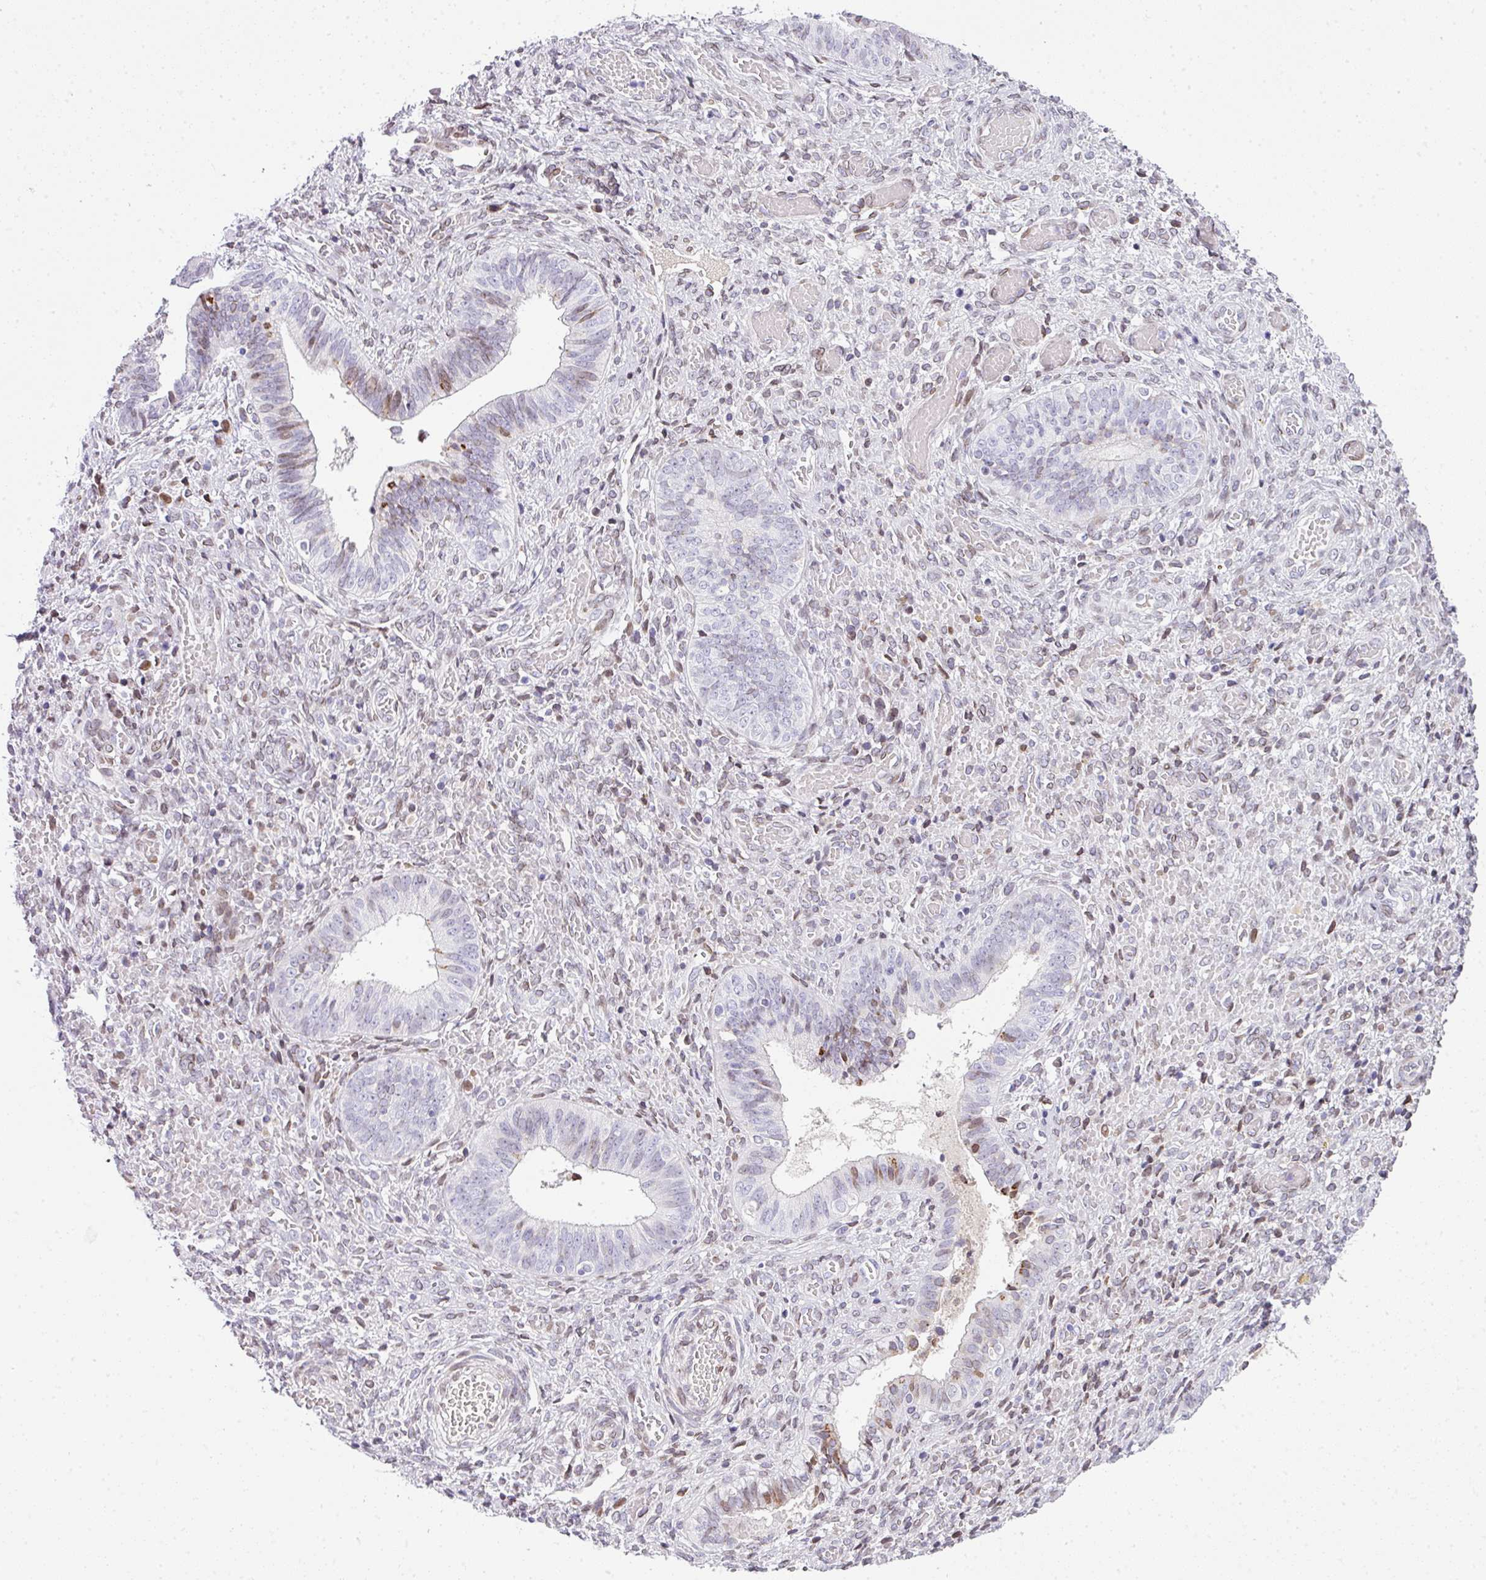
{"staining": {"intensity": "weak", "quantity": "<25%", "location": "nuclear"}, "tissue": "cervical cancer", "cell_type": "Tumor cells", "image_type": "cancer", "snomed": [{"axis": "morphology", "description": "Squamous cell carcinoma, NOS"}, {"axis": "topography", "description": "Cervix"}], "caption": "Immunohistochemical staining of cervical squamous cell carcinoma displays no significant staining in tumor cells. Brightfield microscopy of IHC stained with DAB (brown) and hematoxylin (blue), captured at high magnification.", "gene": "PLK1", "patient": {"sex": "female", "age": 59}}